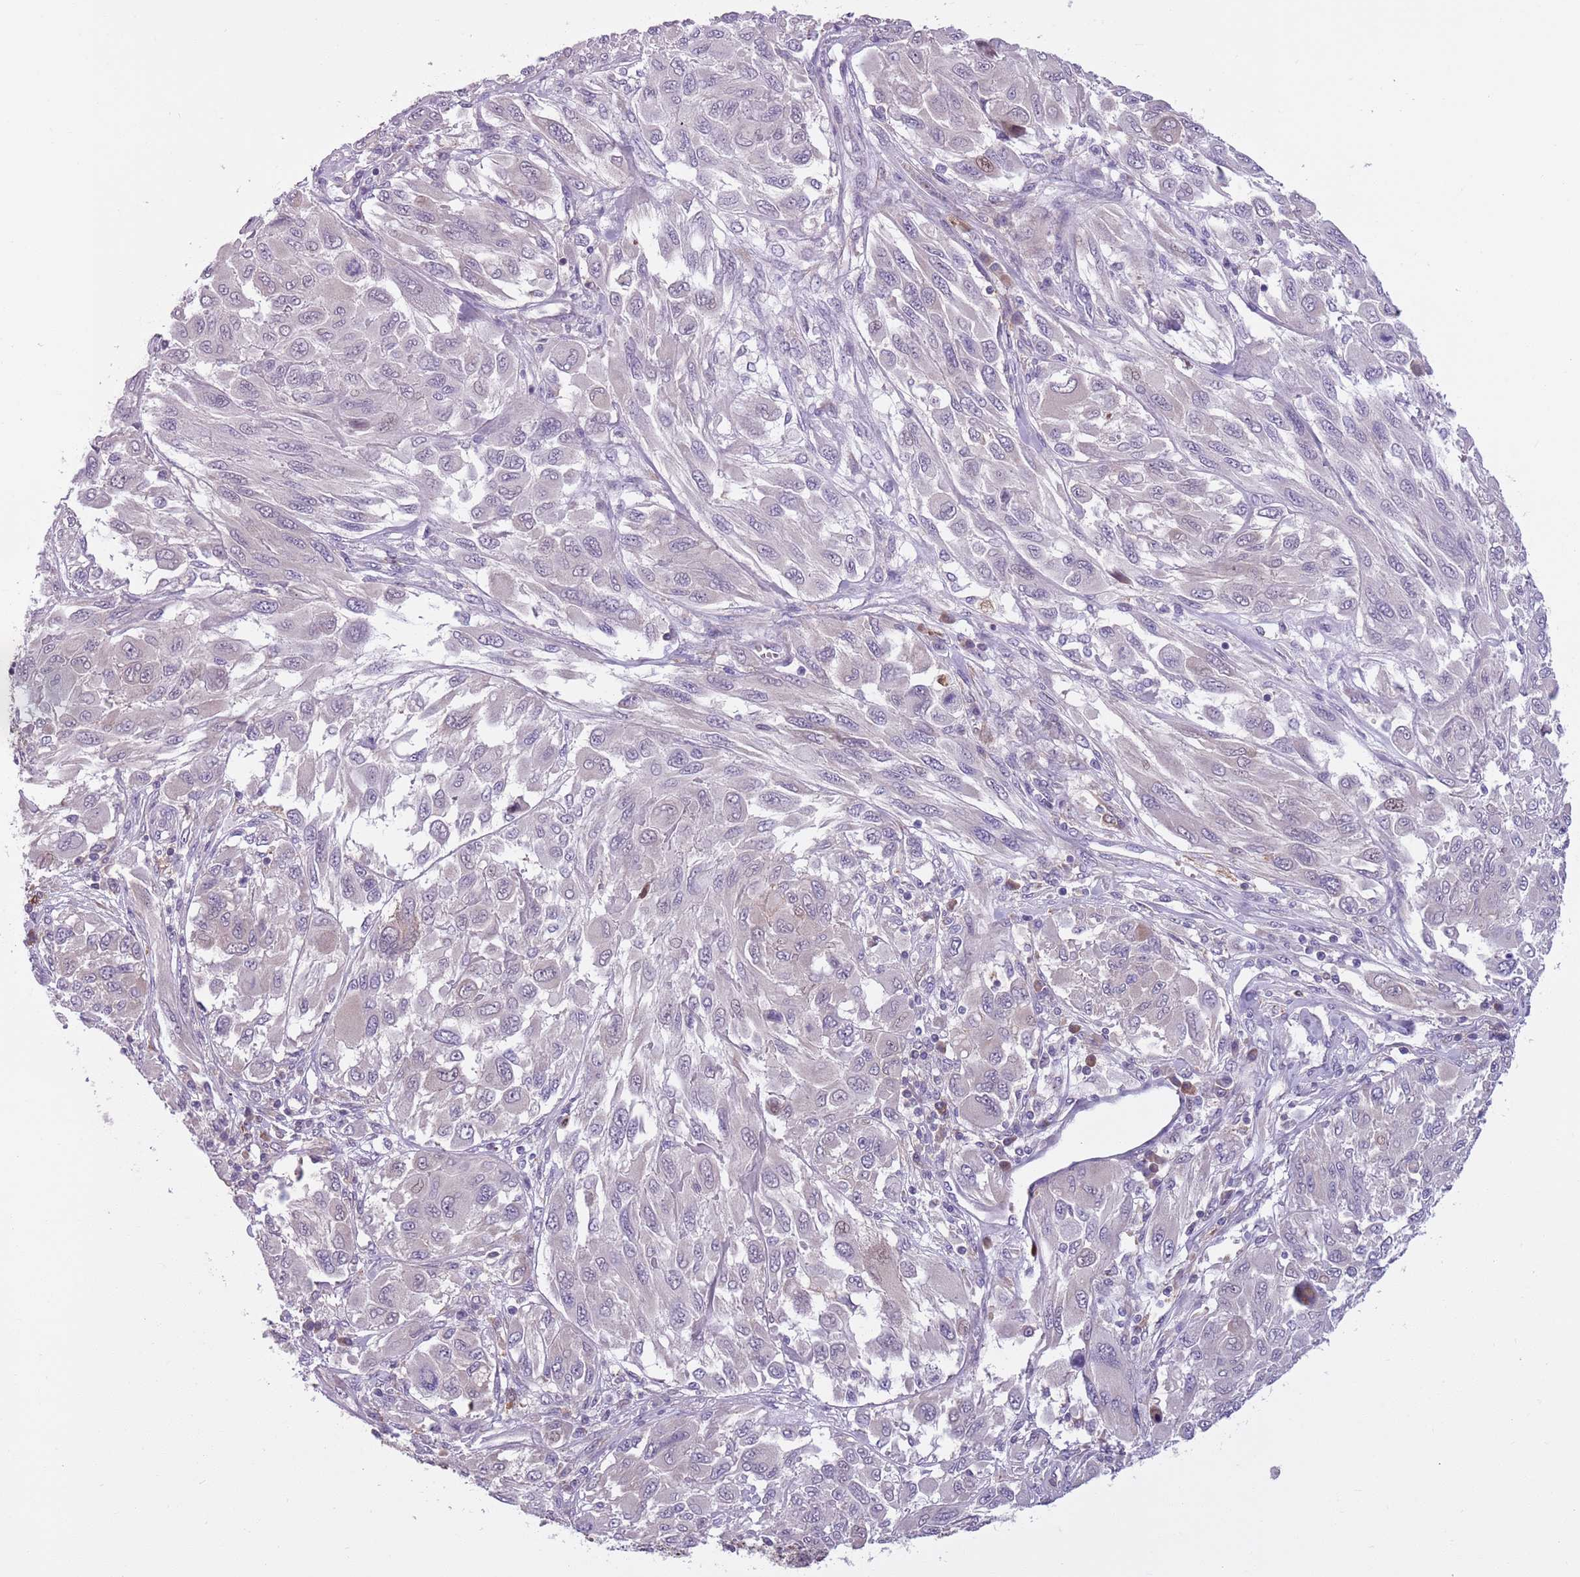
{"staining": {"intensity": "negative", "quantity": "none", "location": "none"}, "tissue": "melanoma", "cell_type": "Tumor cells", "image_type": "cancer", "snomed": [{"axis": "morphology", "description": "Malignant melanoma, NOS"}, {"axis": "topography", "description": "Skin"}], "caption": "Immunohistochemical staining of malignant melanoma shows no significant positivity in tumor cells.", "gene": "JAML", "patient": {"sex": "female", "age": 91}}